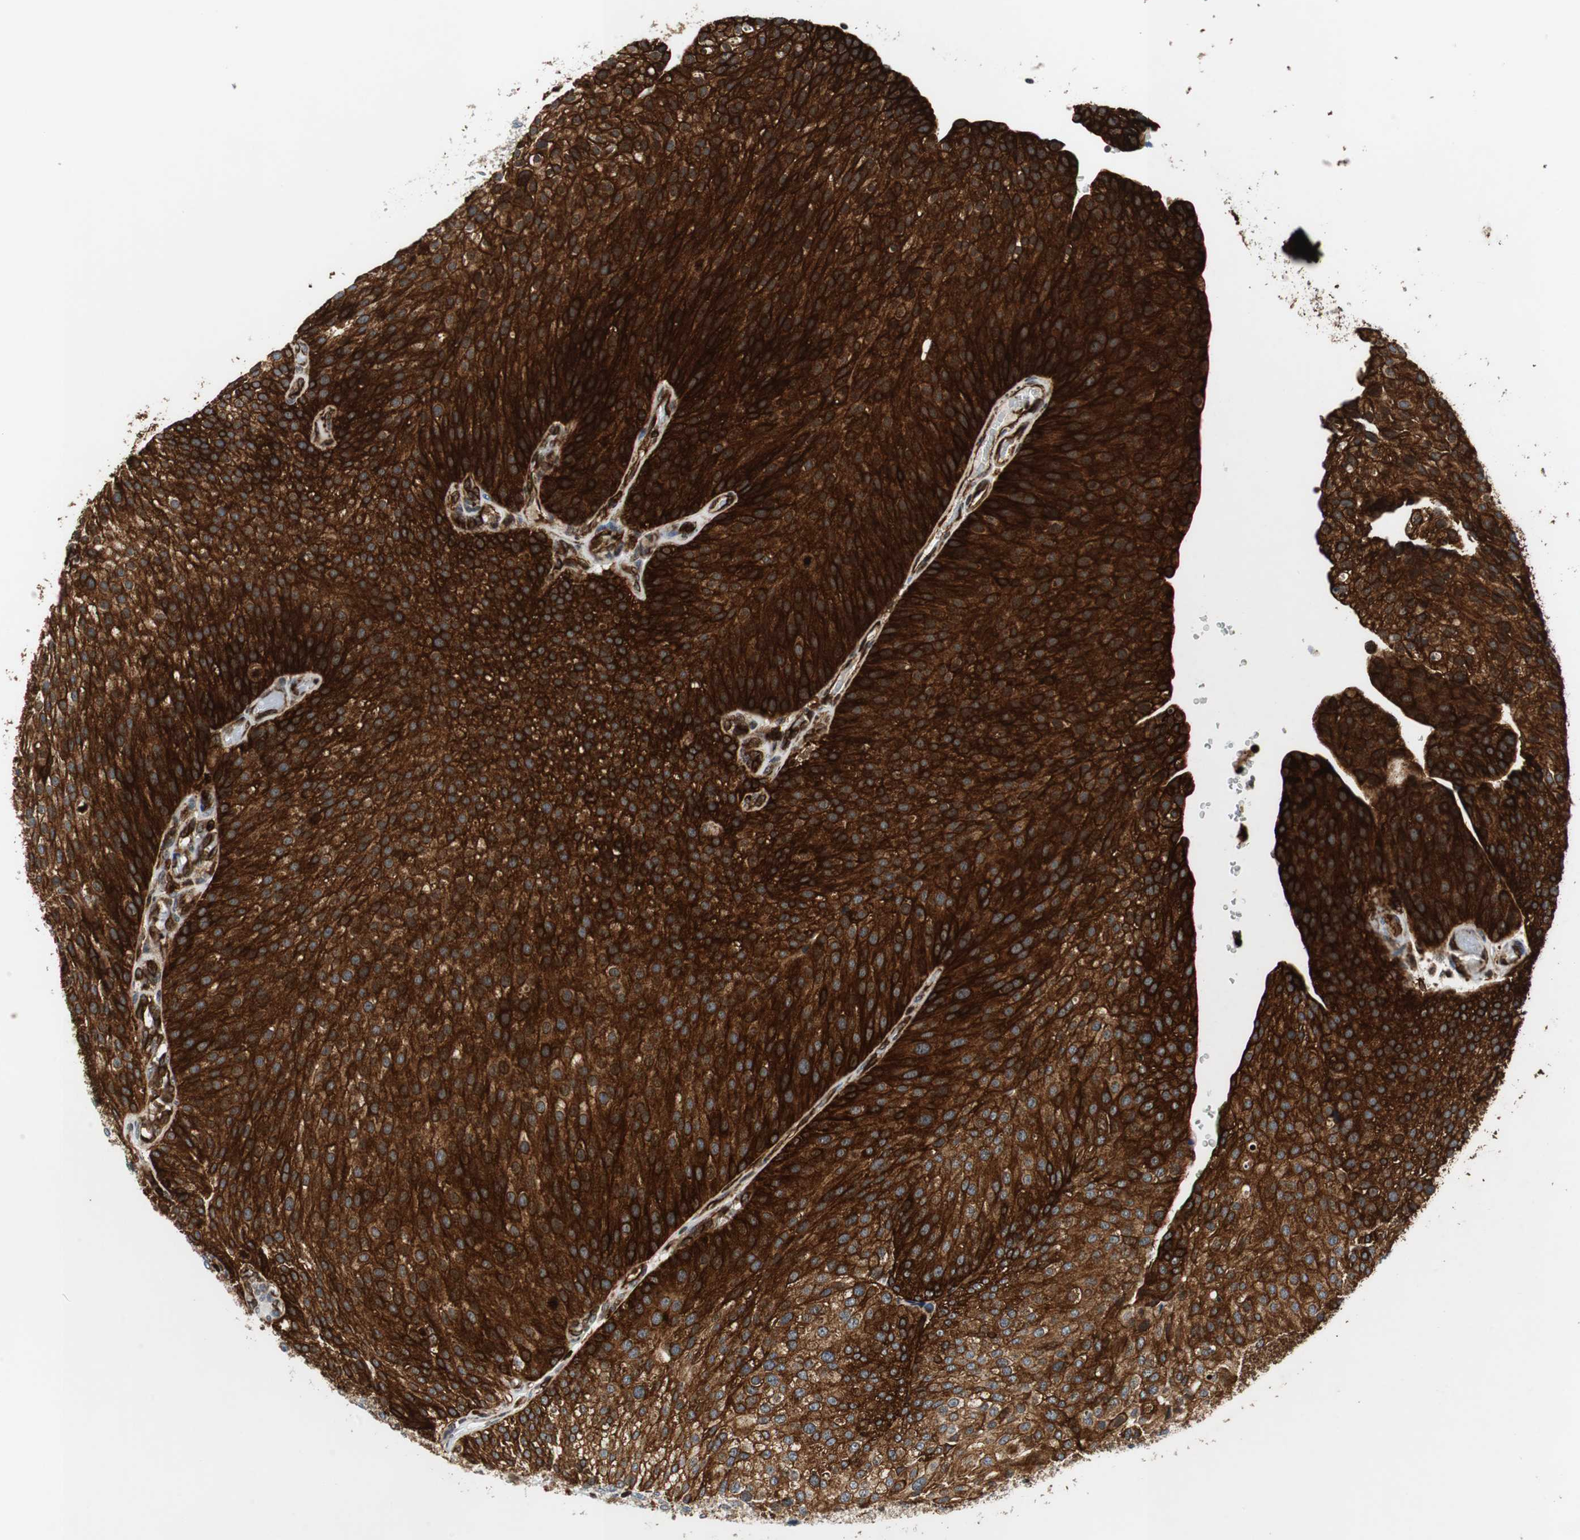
{"staining": {"intensity": "strong", "quantity": ">75%", "location": "cytoplasmic/membranous"}, "tissue": "urothelial cancer", "cell_type": "Tumor cells", "image_type": "cancer", "snomed": [{"axis": "morphology", "description": "Urothelial carcinoma, Low grade"}, {"axis": "topography", "description": "Smooth muscle"}, {"axis": "topography", "description": "Urinary bladder"}], "caption": "Immunohistochemical staining of human low-grade urothelial carcinoma reveals high levels of strong cytoplasmic/membranous protein expression in about >75% of tumor cells.", "gene": "TUBA4A", "patient": {"sex": "male", "age": 60}}